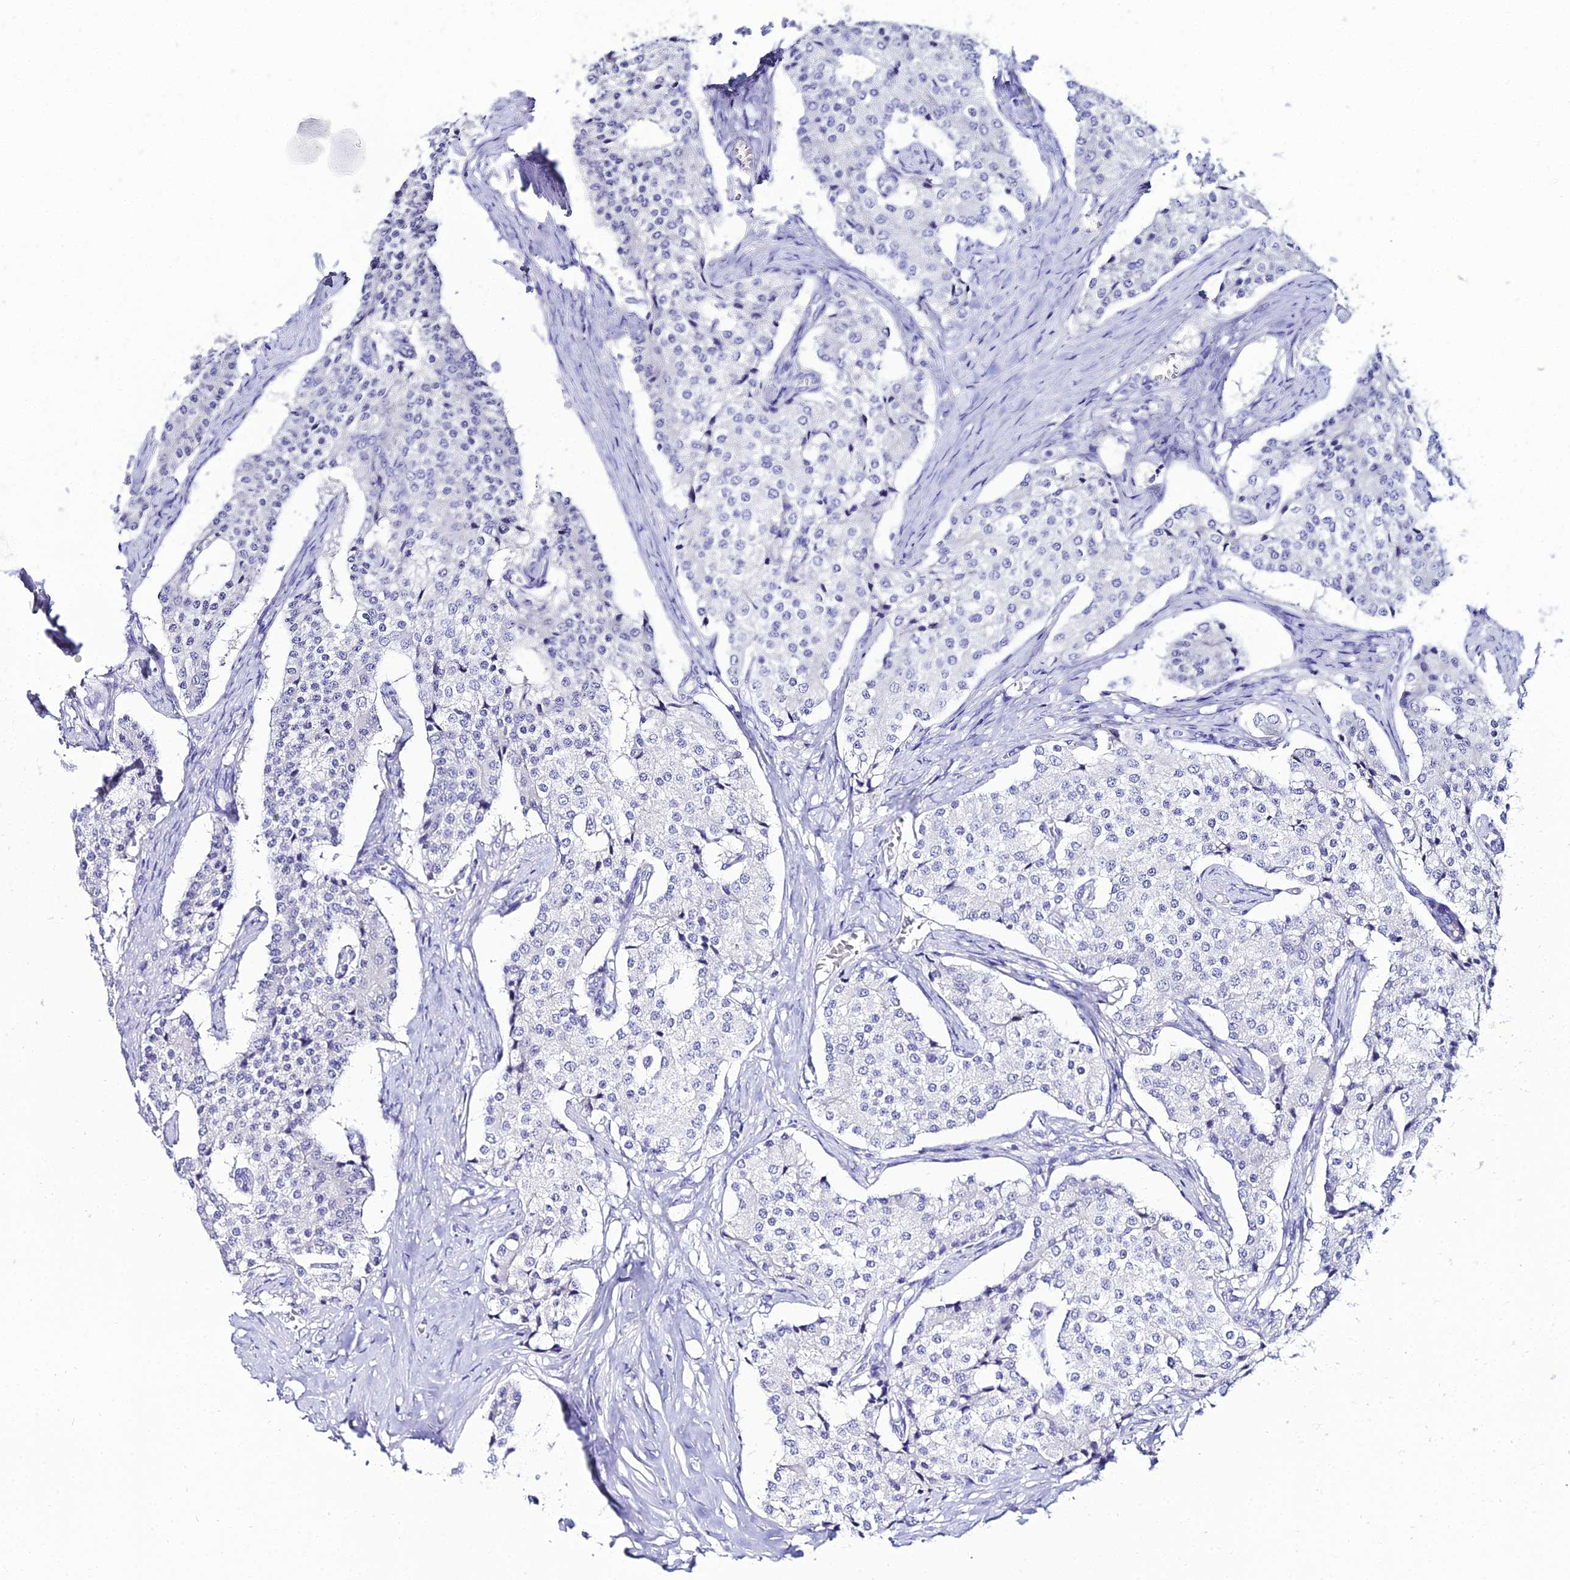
{"staining": {"intensity": "negative", "quantity": "none", "location": "none"}, "tissue": "carcinoid", "cell_type": "Tumor cells", "image_type": "cancer", "snomed": [{"axis": "morphology", "description": "Carcinoid, malignant, NOS"}, {"axis": "topography", "description": "Colon"}], "caption": "Tumor cells are negative for protein expression in human carcinoid. The staining is performed using DAB brown chromogen with nuclei counter-stained in using hematoxylin.", "gene": "OR4D5", "patient": {"sex": "female", "age": 52}}